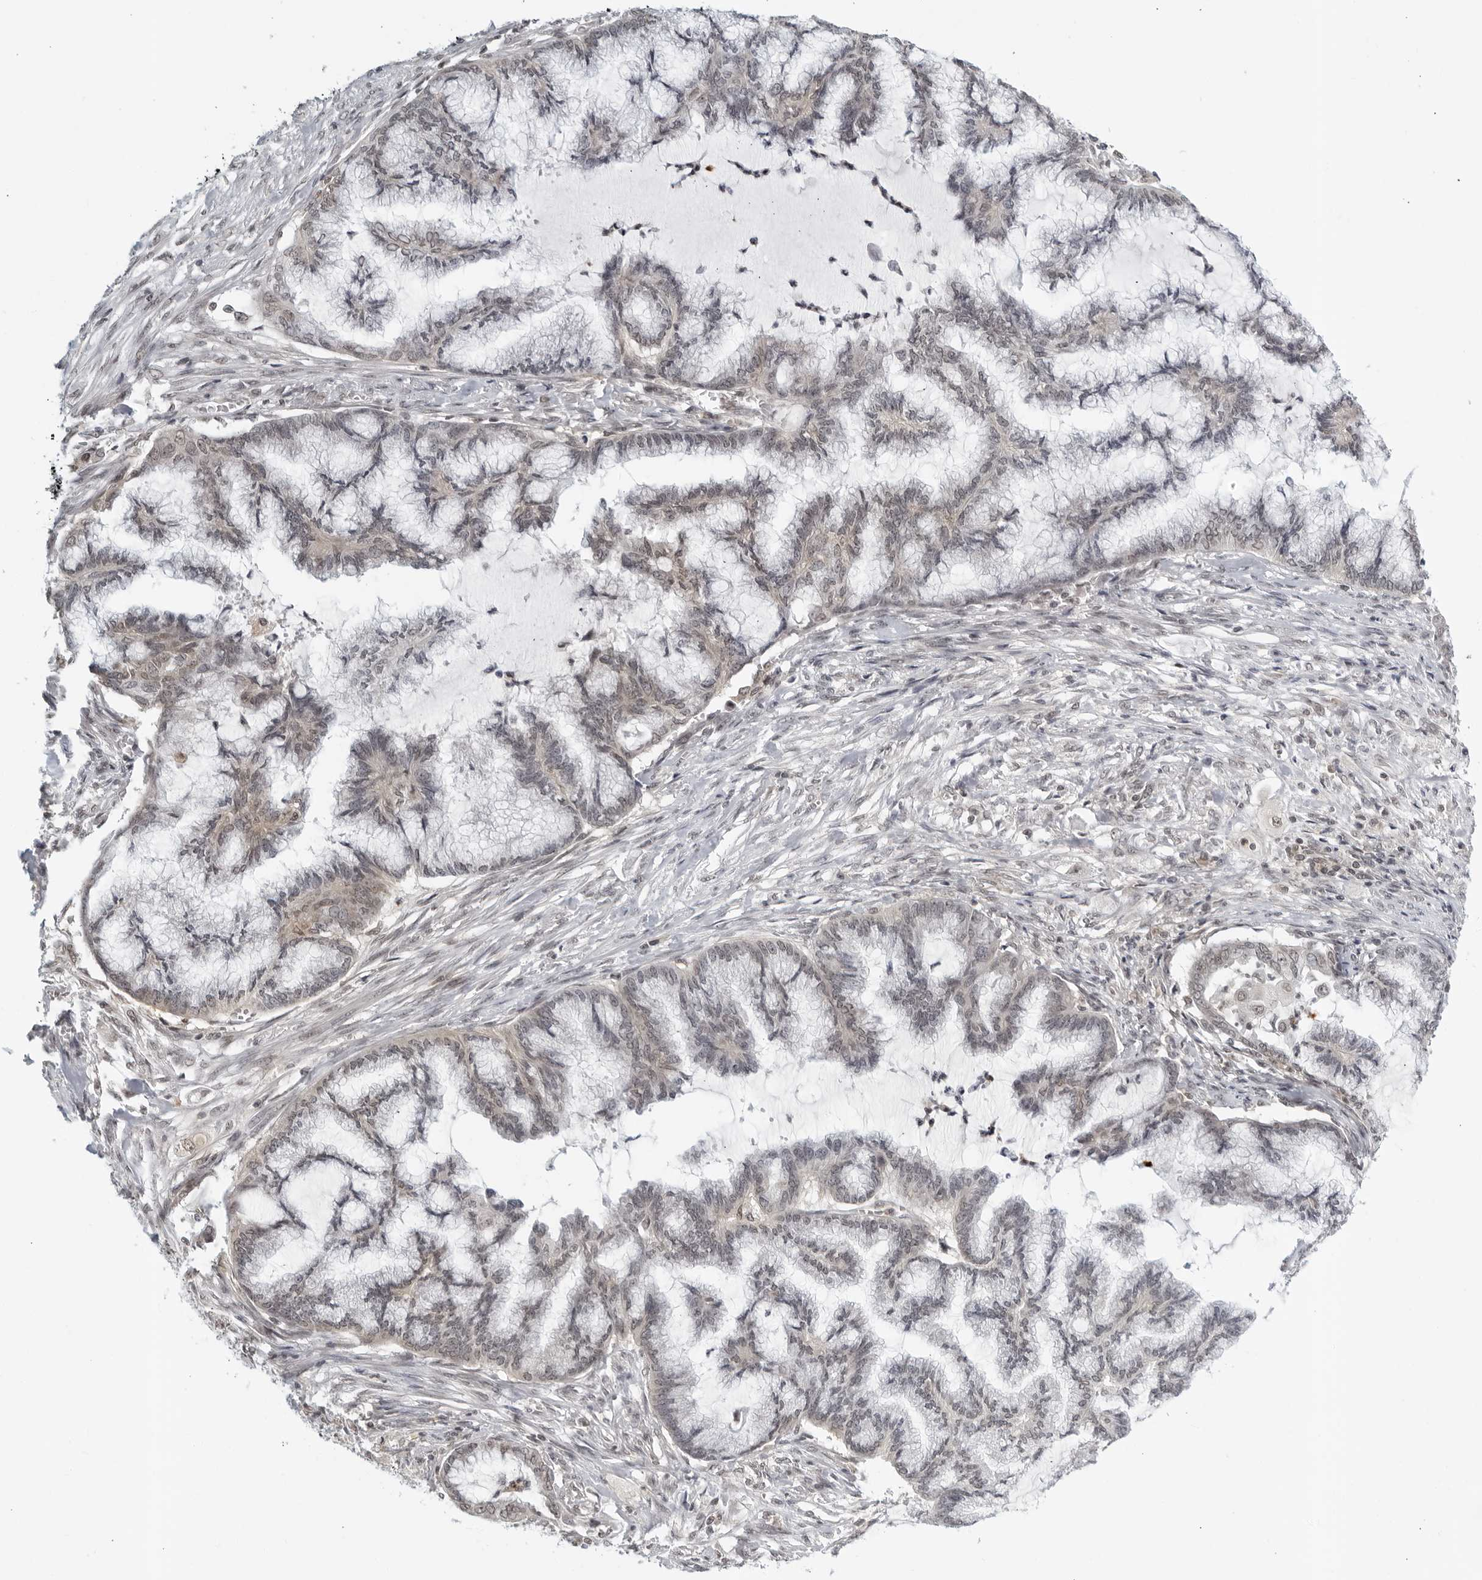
{"staining": {"intensity": "weak", "quantity": "25%-75%", "location": "nuclear"}, "tissue": "endometrial cancer", "cell_type": "Tumor cells", "image_type": "cancer", "snomed": [{"axis": "morphology", "description": "Adenocarcinoma, NOS"}, {"axis": "topography", "description": "Endometrium"}], "caption": "Weak nuclear positivity is appreciated in about 25%-75% of tumor cells in endometrial cancer.", "gene": "CC2D1B", "patient": {"sex": "female", "age": 86}}